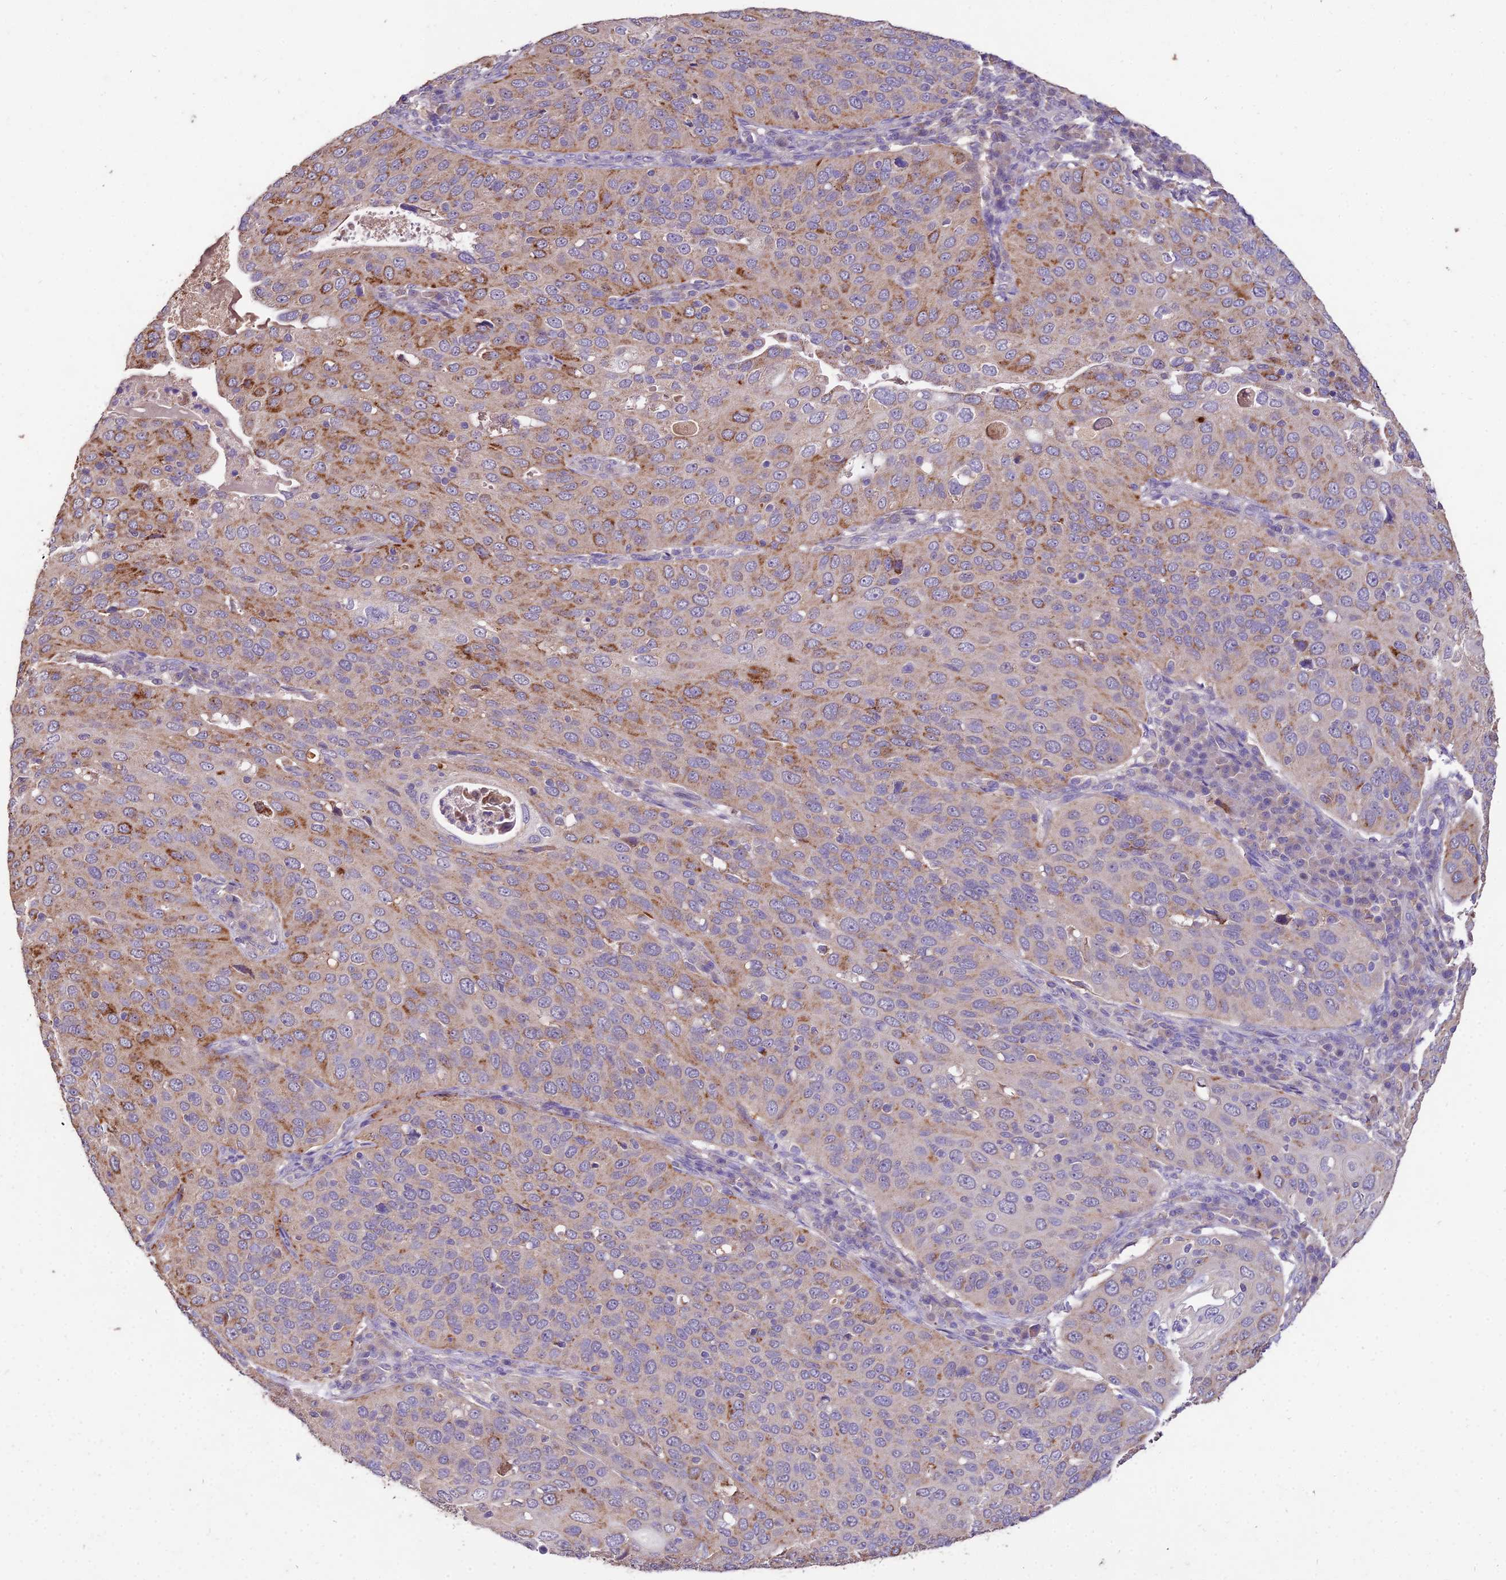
{"staining": {"intensity": "moderate", "quantity": "<25%", "location": "cytoplasmic/membranous"}, "tissue": "cervical cancer", "cell_type": "Tumor cells", "image_type": "cancer", "snomed": [{"axis": "morphology", "description": "Squamous cell carcinoma, NOS"}, {"axis": "topography", "description": "Cervix"}], "caption": "Immunohistochemical staining of human squamous cell carcinoma (cervical) demonstrates low levels of moderate cytoplasmic/membranous protein positivity in approximately <25% of tumor cells. (brown staining indicates protein expression, while blue staining denotes nuclei).", "gene": "SDHD", "patient": {"sex": "female", "age": 36}}